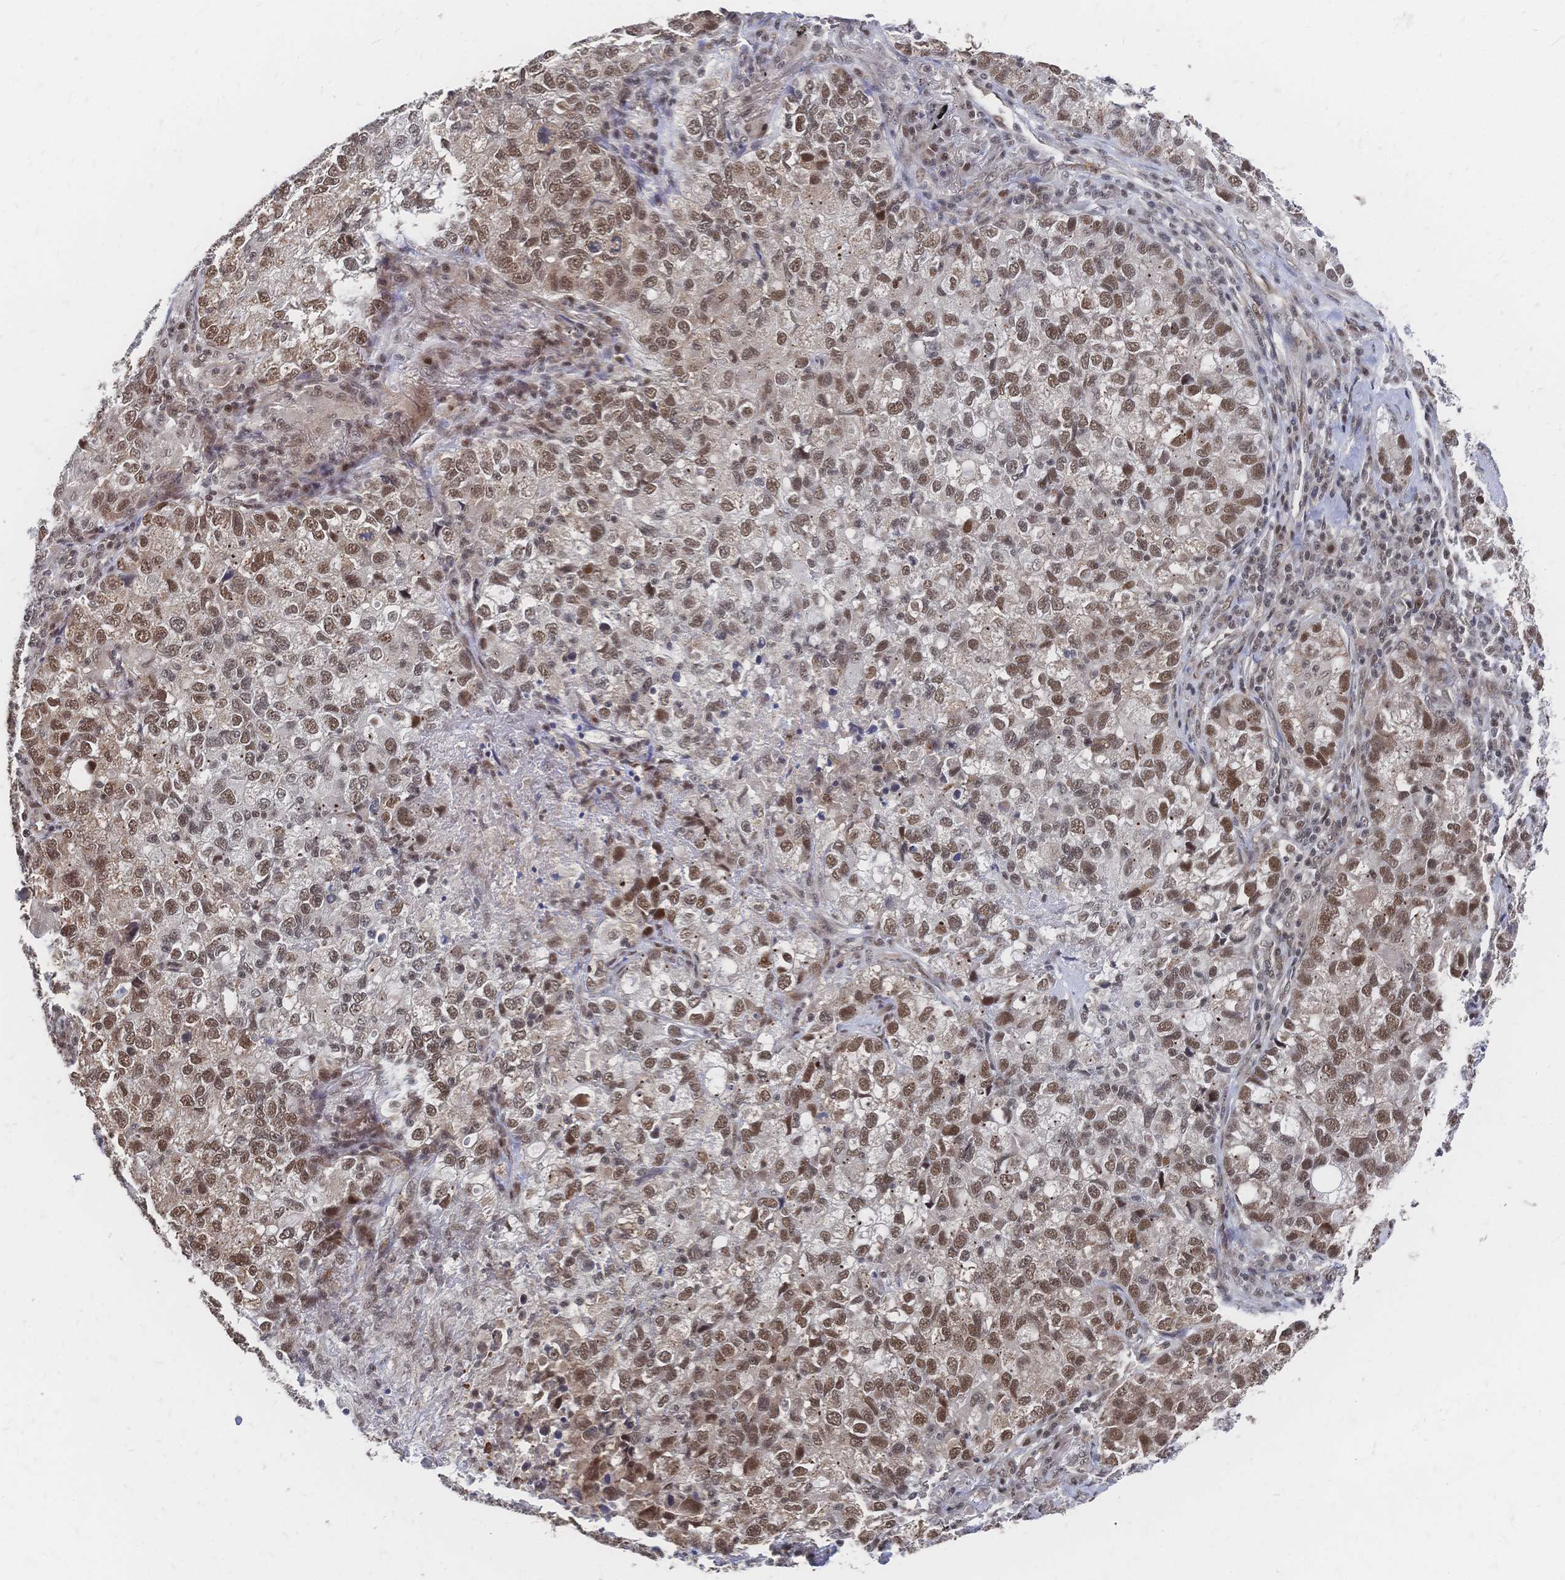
{"staining": {"intensity": "moderate", "quantity": ">75%", "location": "nuclear"}, "tissue": "lung cancer", "cell_type": "Tumor cells", "image_type": "cancer", "snomed": [{"axis": "morphology", "description": "Normal morphology"}, {"axis": "morphology", "description": "Adenocarcinoma, NOS"}, {"axis": "topography", "description": "Lymph node"}, {"axis": "topography", "description": "Lung"}], "caption": "IHC micrograph of human lung cancer (adenocarcinoma) stained for a protein (brown), which shows medium levels of moderate nuclear positivity in about >75% of tumor cells.", "gene": "NELFA", "patient": {"sex": "female", "age": 51}}